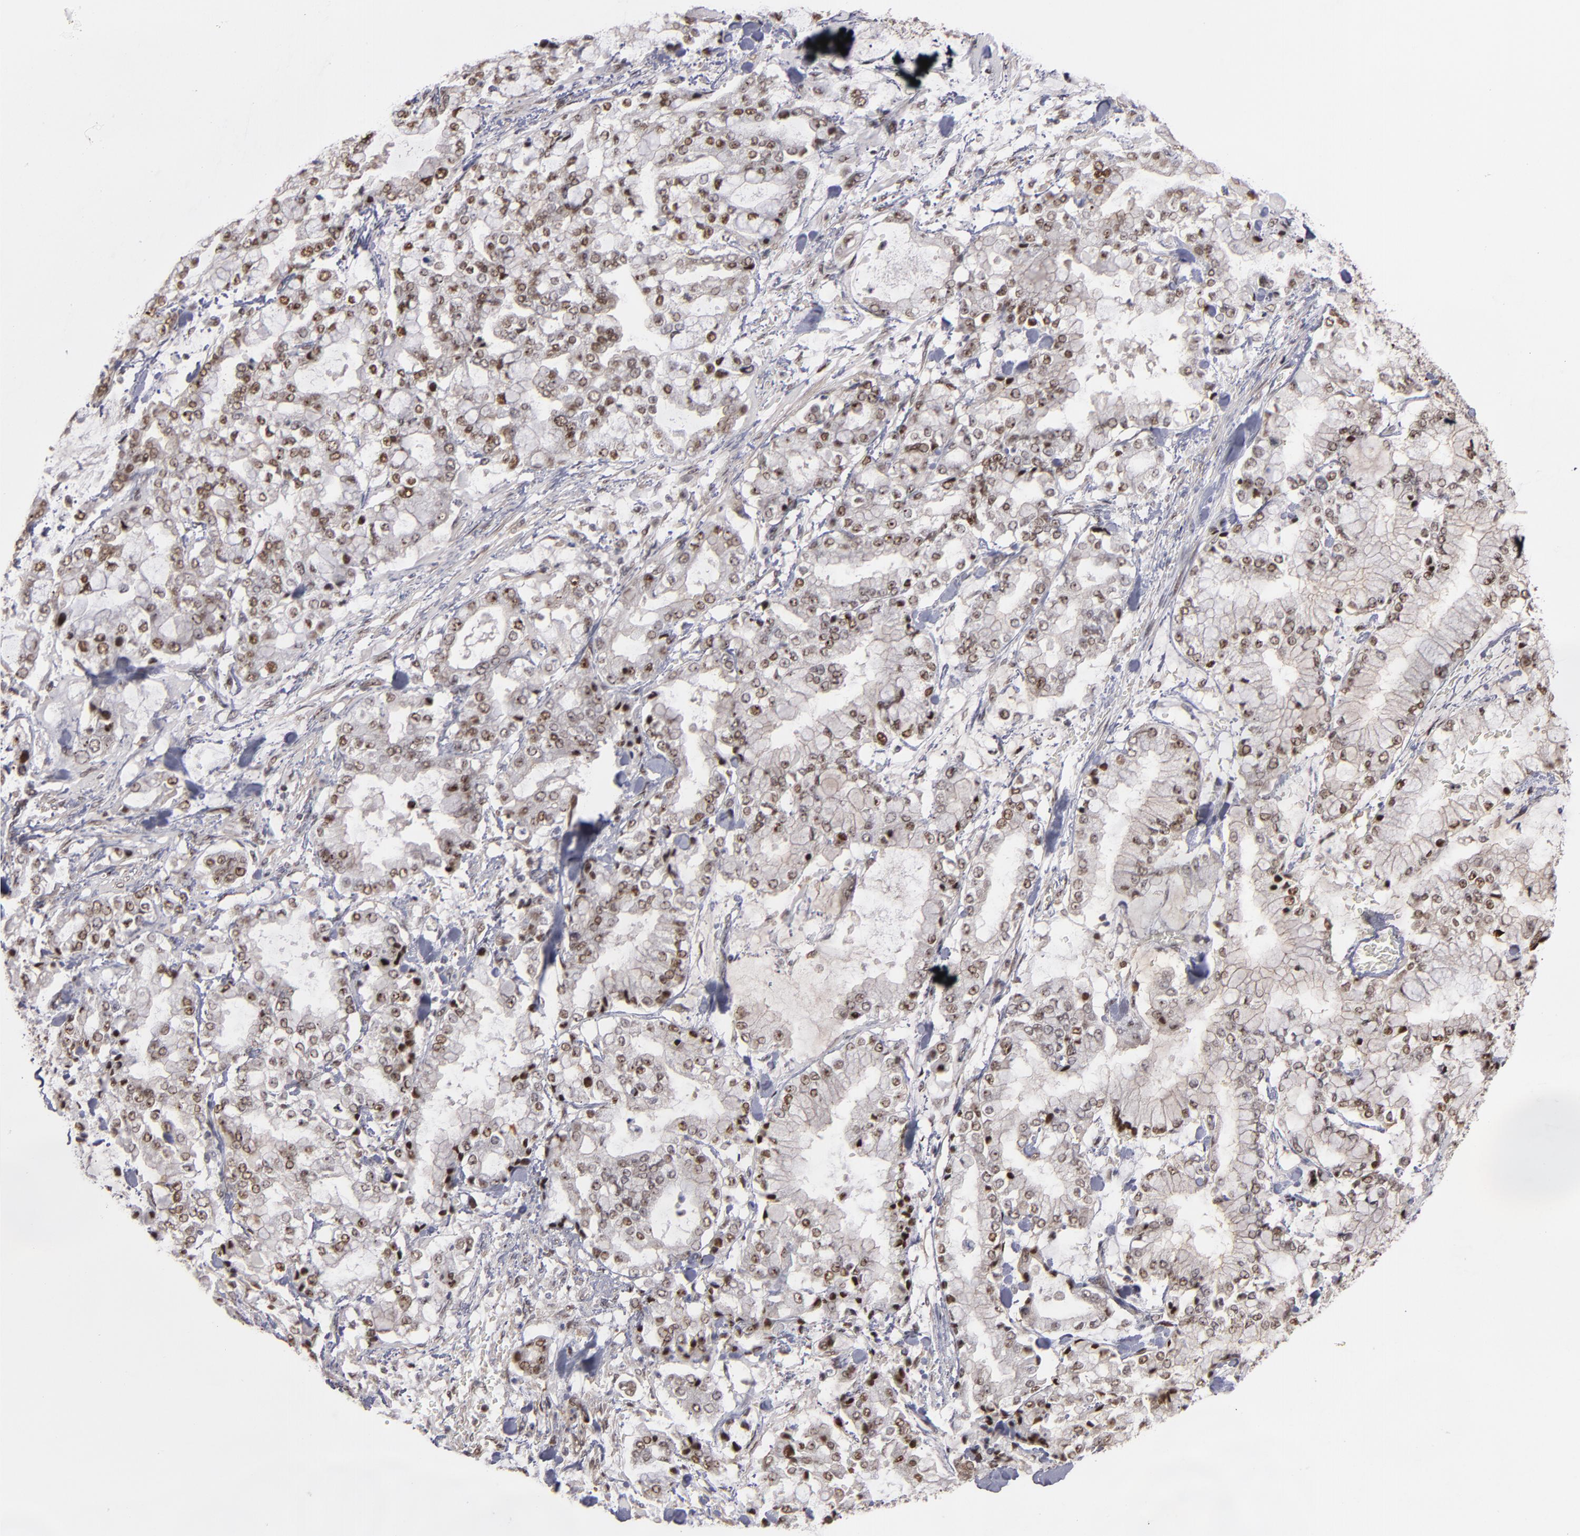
{"staining": {"intensity": "weak", "quantity": "25%-75%", "location": "nuclear"}, "tissue": "stomach cancer", "cell_type": "Tumor cells", "image_type": "cancer", "snomed": [{"axis": "morphology", "description": "Normal tissue, NOS"}, {"axis": "morphology", "description": "Adenocarcinoma, NOS"}, {"axis": "topography", "description": "Stomach, upper"}, {"axis": "topography", "description": "Stomach"}], "caption": "Stomach cancer stained for a protein displays weak nuclear positivity in tumor cells.", "gene": "ZNF234", "patient": {"sex": "male", "age": 76}}